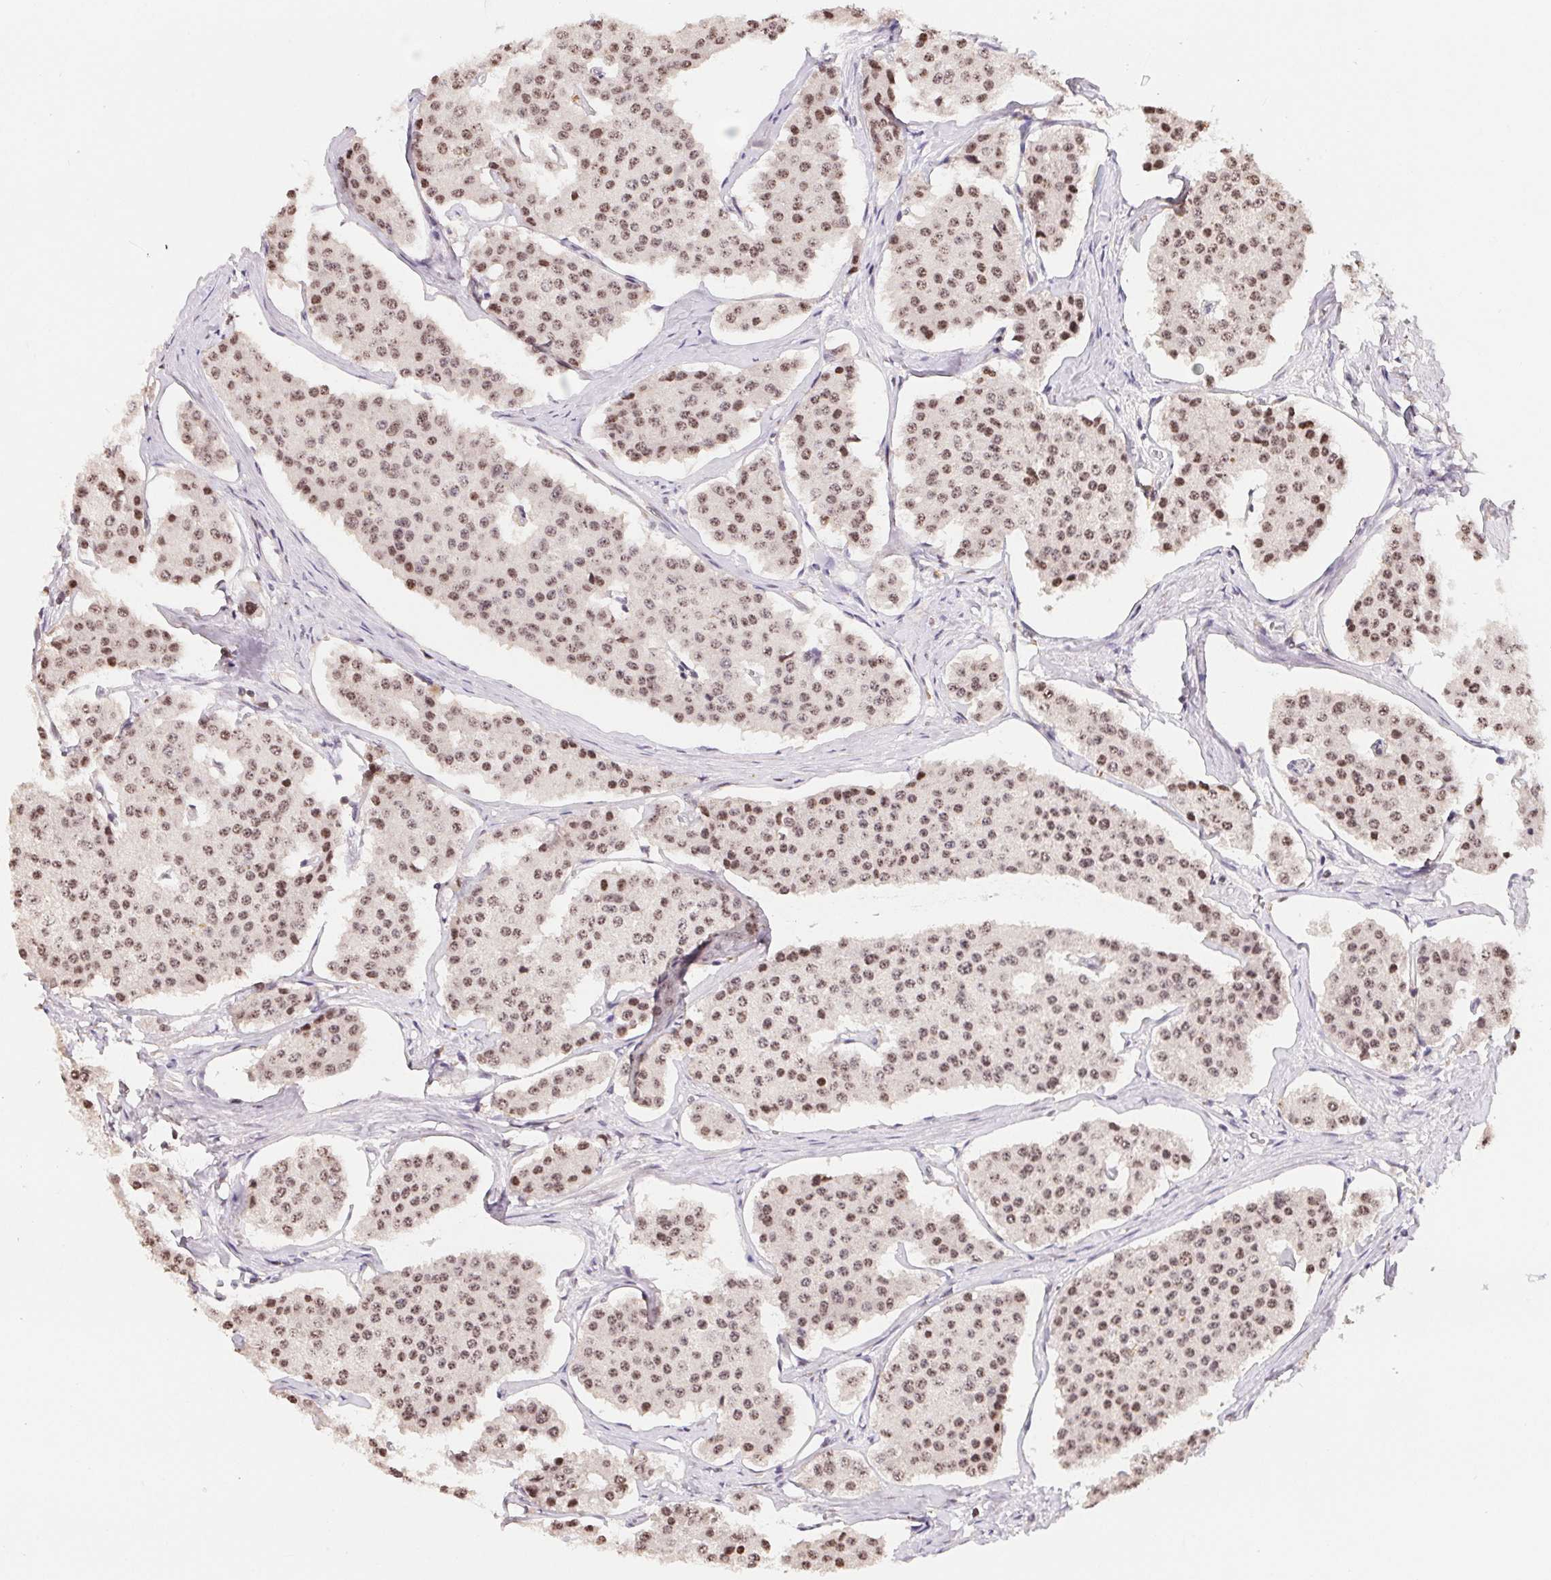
{"staining": {"intensity": "moderate", "quantity": ">75%", "location": "nuclear"}, "tissue": "carcinoid", "cell_type": "Tumor cells", "image_type": "cancer", "snomed": [{"axis": "morphology", "description": "Carcinoid, malignant, NOS"}, {"axis": "topography", "description": "Small intestine"}], "caption": "The image shows a brown stain indicating the presence of a protein in the nuclear of tumor cells in carcinoid.", "gene": "HMGN3", "patient": {"sex": "female", "age": 65}}